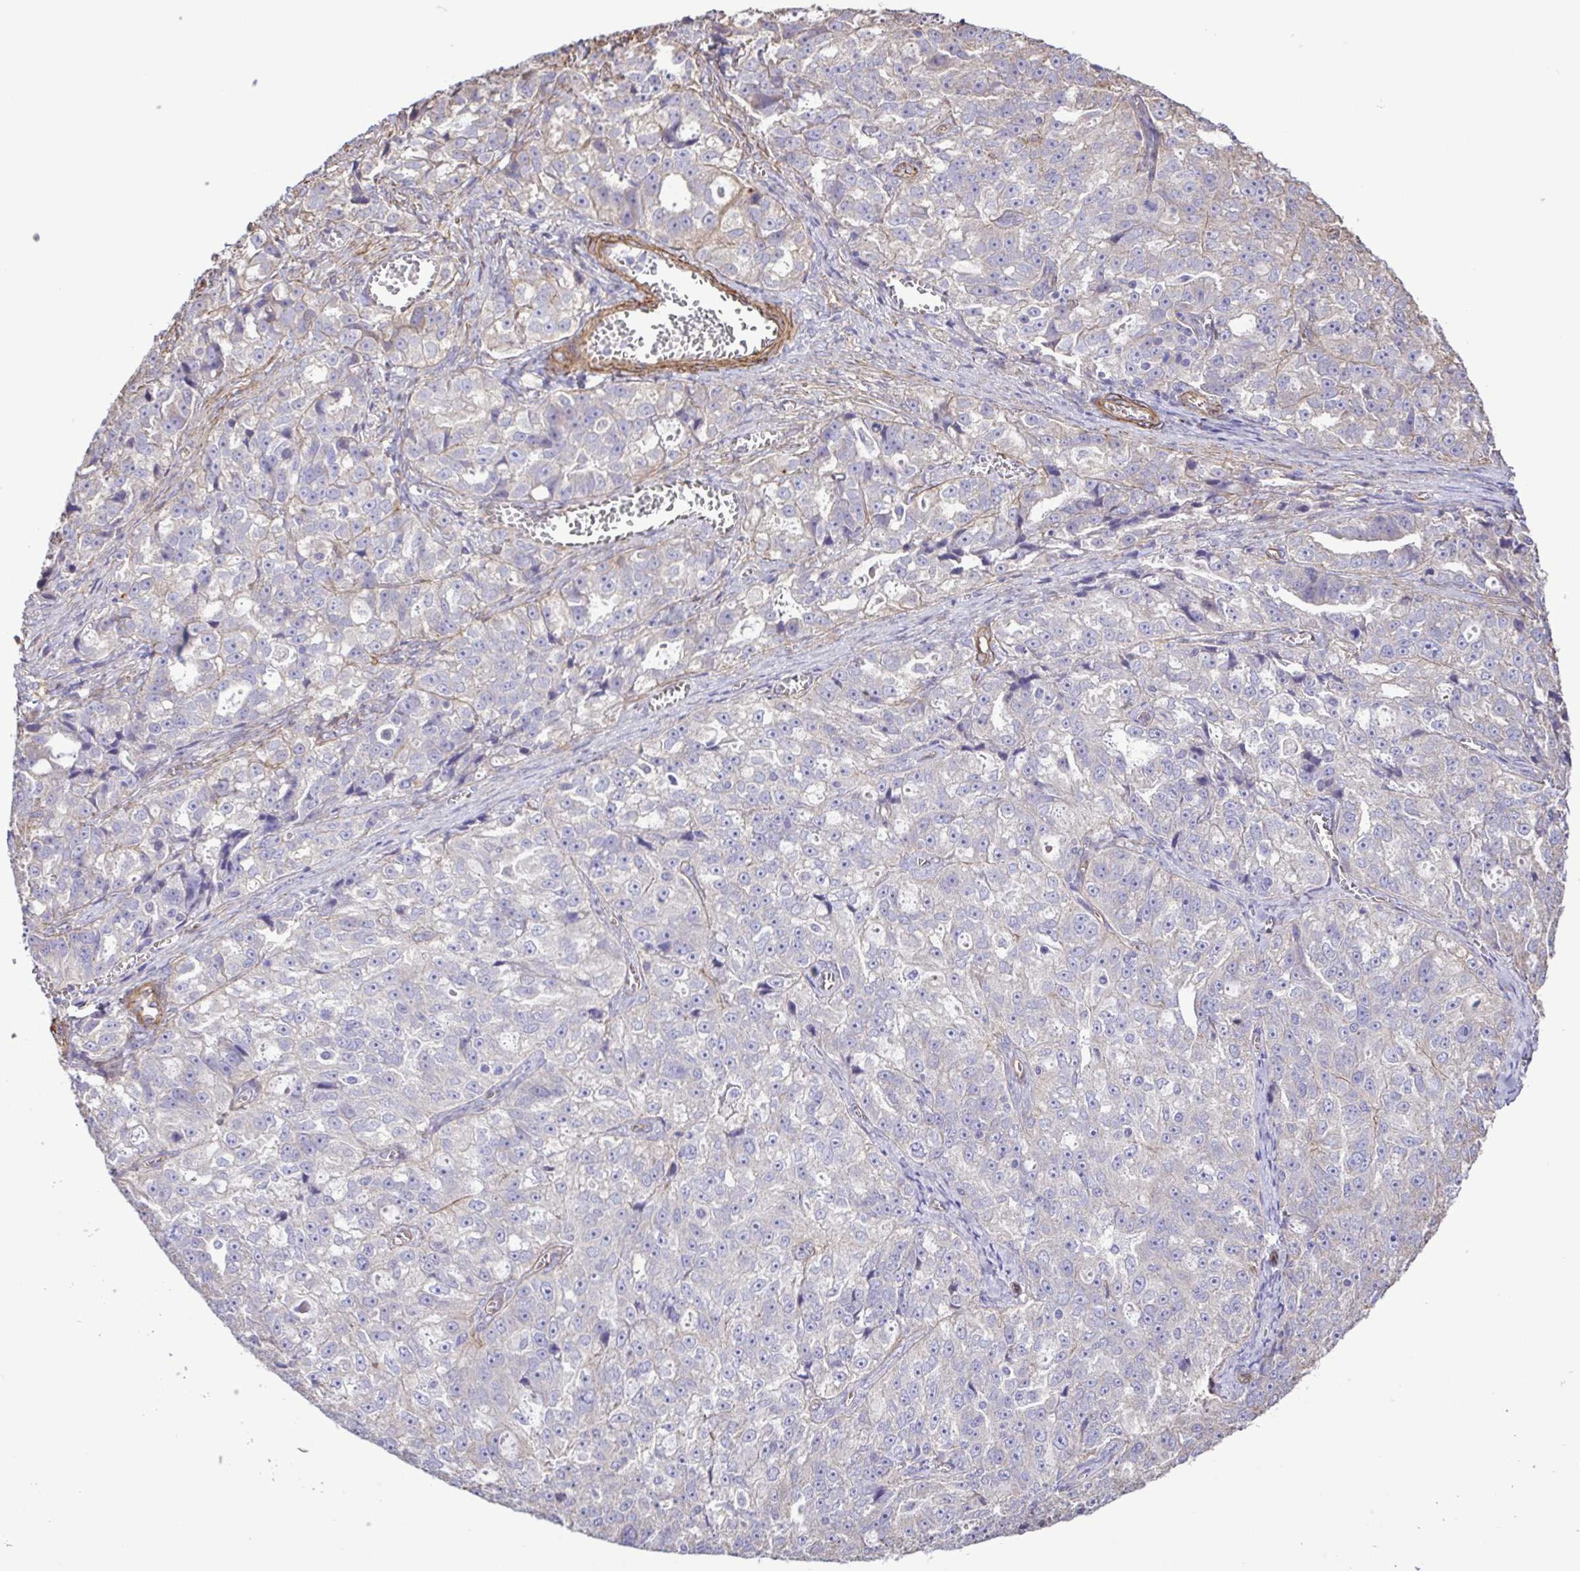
{"staining": {"intensity": "negative", "quantity": "none", "location": "none"}, "tissue": "ovarian cancer", "cell_type": "Tumor cells", "image_type": "cancer", "snomed": [{"axis": "morphology", "description": "Cystadenocarcinoma, serous, NOS"}, {"axis": "topography", "description": "Ovary"}], "caption": "IHC of ovarian cancer displays no expression in tumor cells.", "gene": "FLT1", "patient": {"sex": "female", "age": 51}}